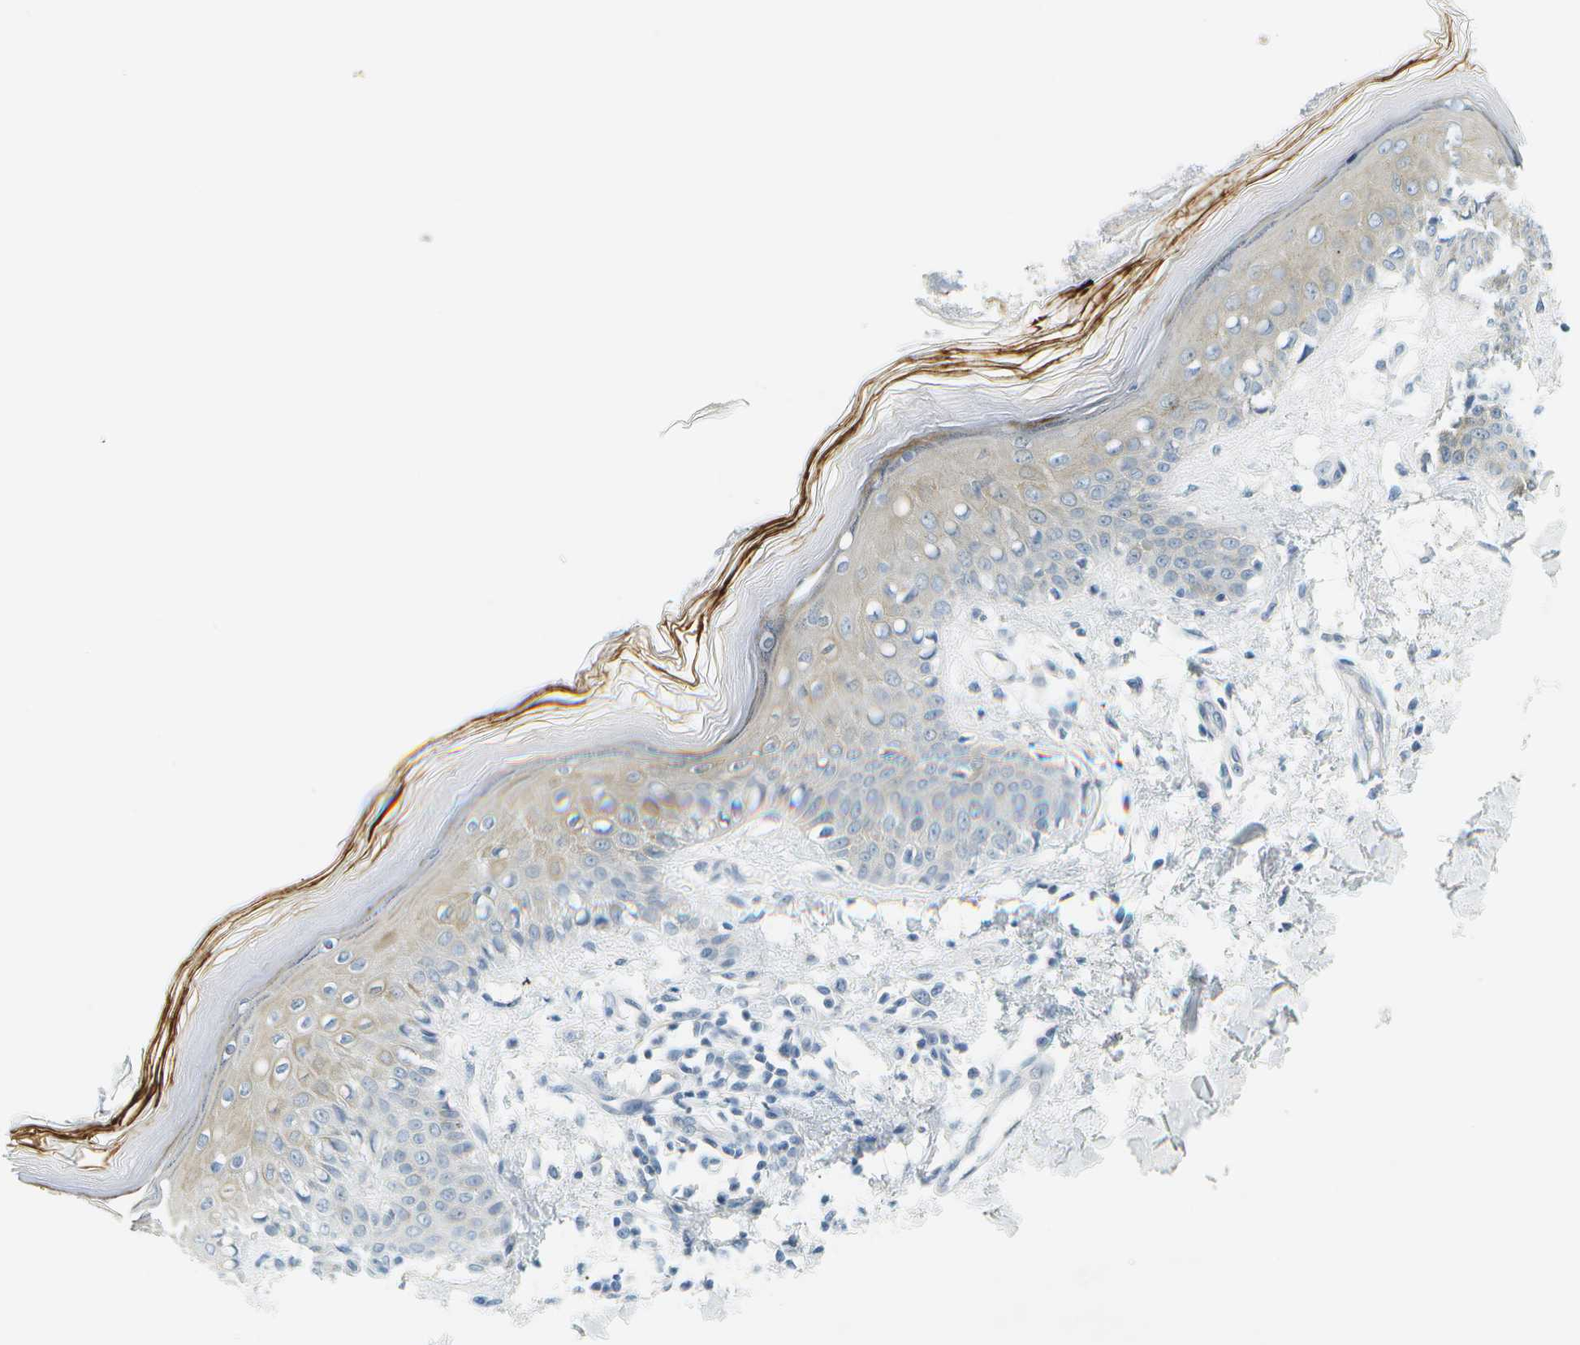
{"staining": {"intensity": "negative", "quantity": "none", "location": "none"}, "tissue": "skin", "cell_type": "Fibroblasts", "image_type": "normal", "snomed": [{"axis": "morphology", "description": "Normal tissue, NOS"}, {"axis": "topography", "description": "Skin"}], "caption": "DAB immunohistochemical staining of normal skin displays no significant expression in fibroblasts. The staining is performed using DAB brown chromogen with nuclei counter-stained in using hematoxylin.", "gene": "SMYD5", "patient": {"sex": "male", "age": 53}}